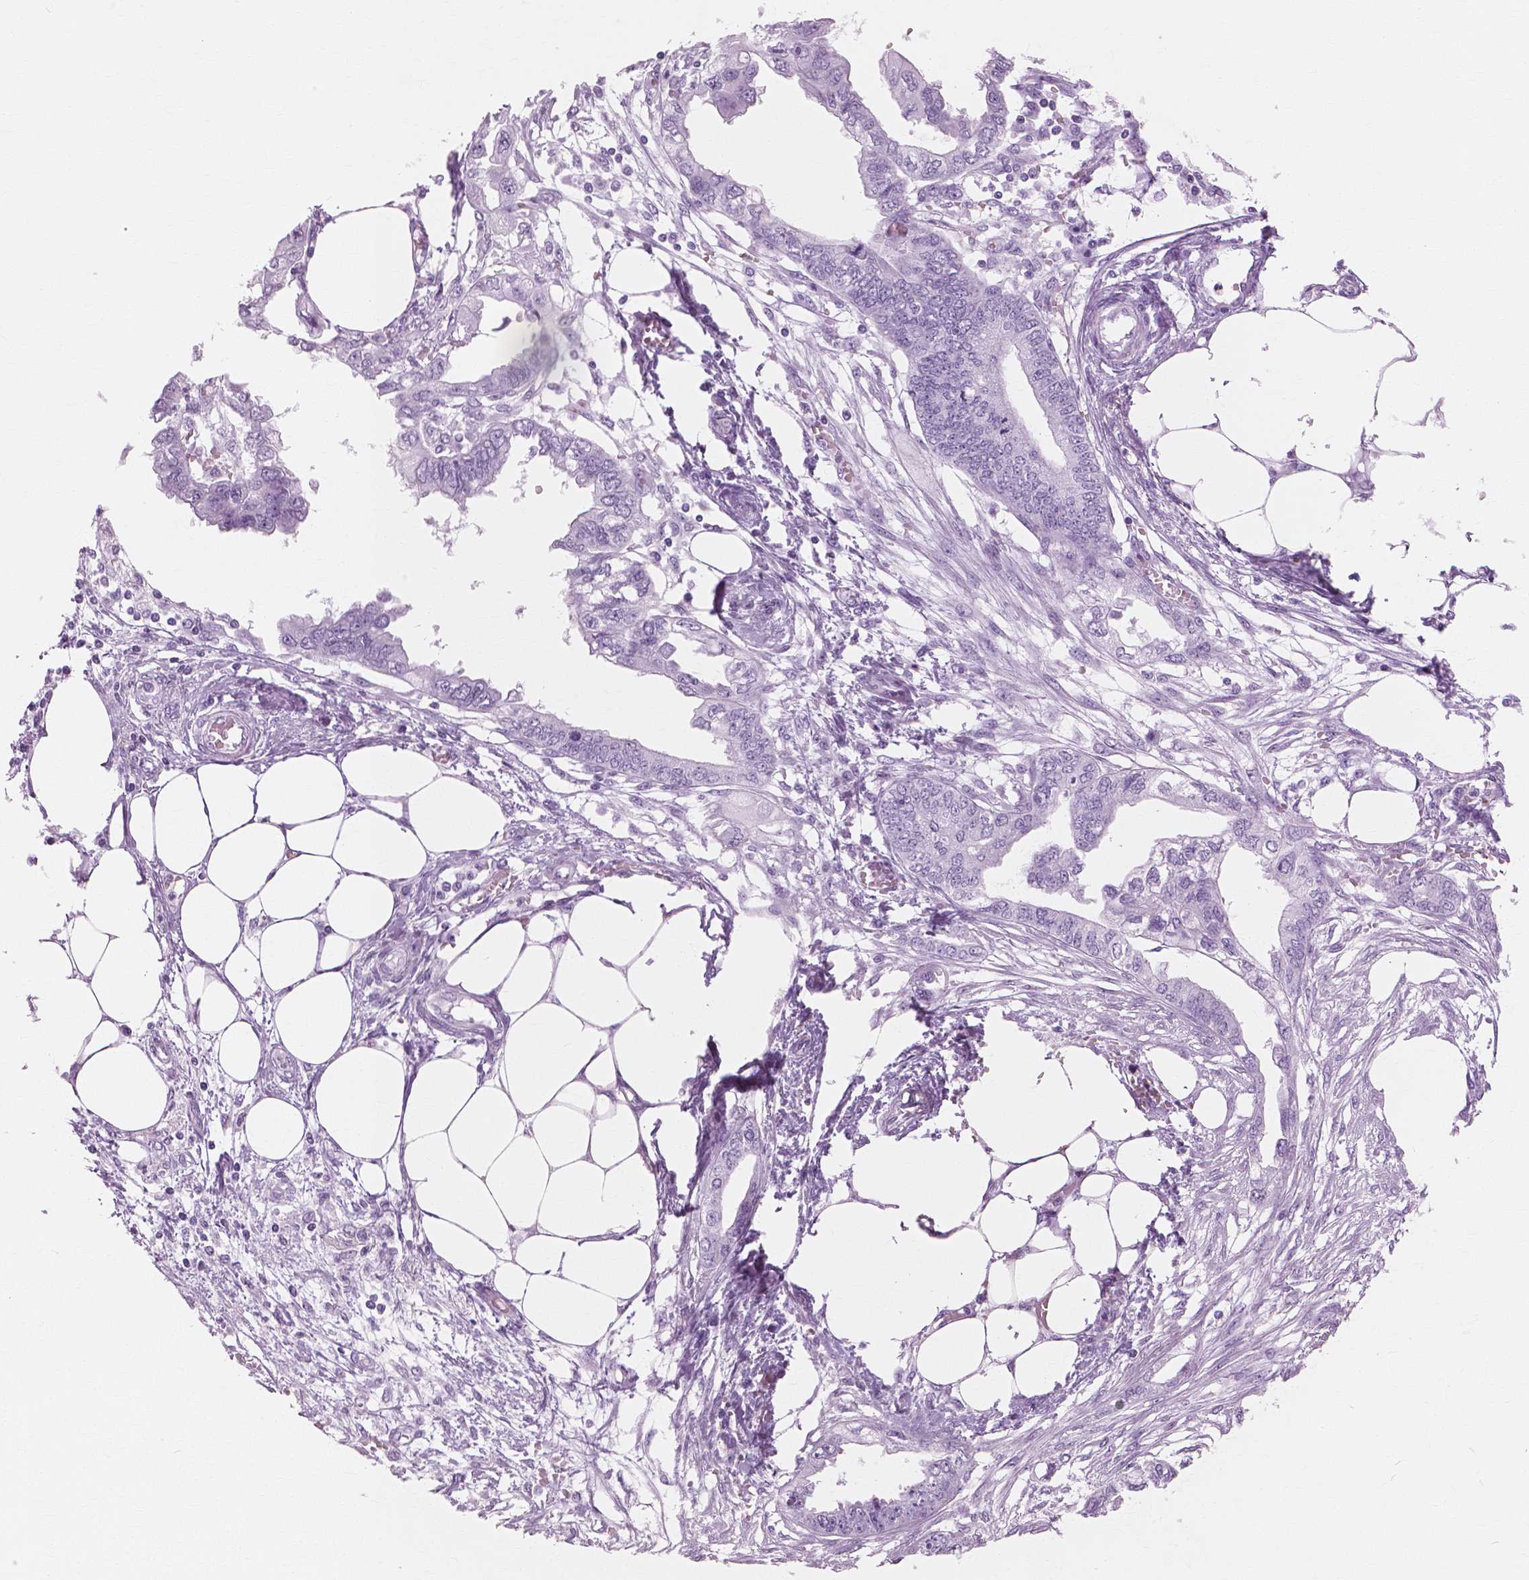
{"staining": {"intensity": "negative", "quantity": "none", "location": "none"}, "tissue": "endometrial cancer", "cell_type": "Tumor cells", "image_type": "cancer", "snomed": [{"axis": "morphology", "description": "Adenocarcinoma, NOS"}, {"axis": "morphology", "description": "Adenocarcinoma, metastatic, NOS"}, {"axis": "topography", "description": "Adipose tissue"}, {"axis": "topography", "description": "Endometrium"}], "caption": "This is an IHC image of adenocarcinoma (endometrial). There is no expression in tumor cells.", "gene": "SFTPD", "patient": {"sex": "female", "age": 67}}